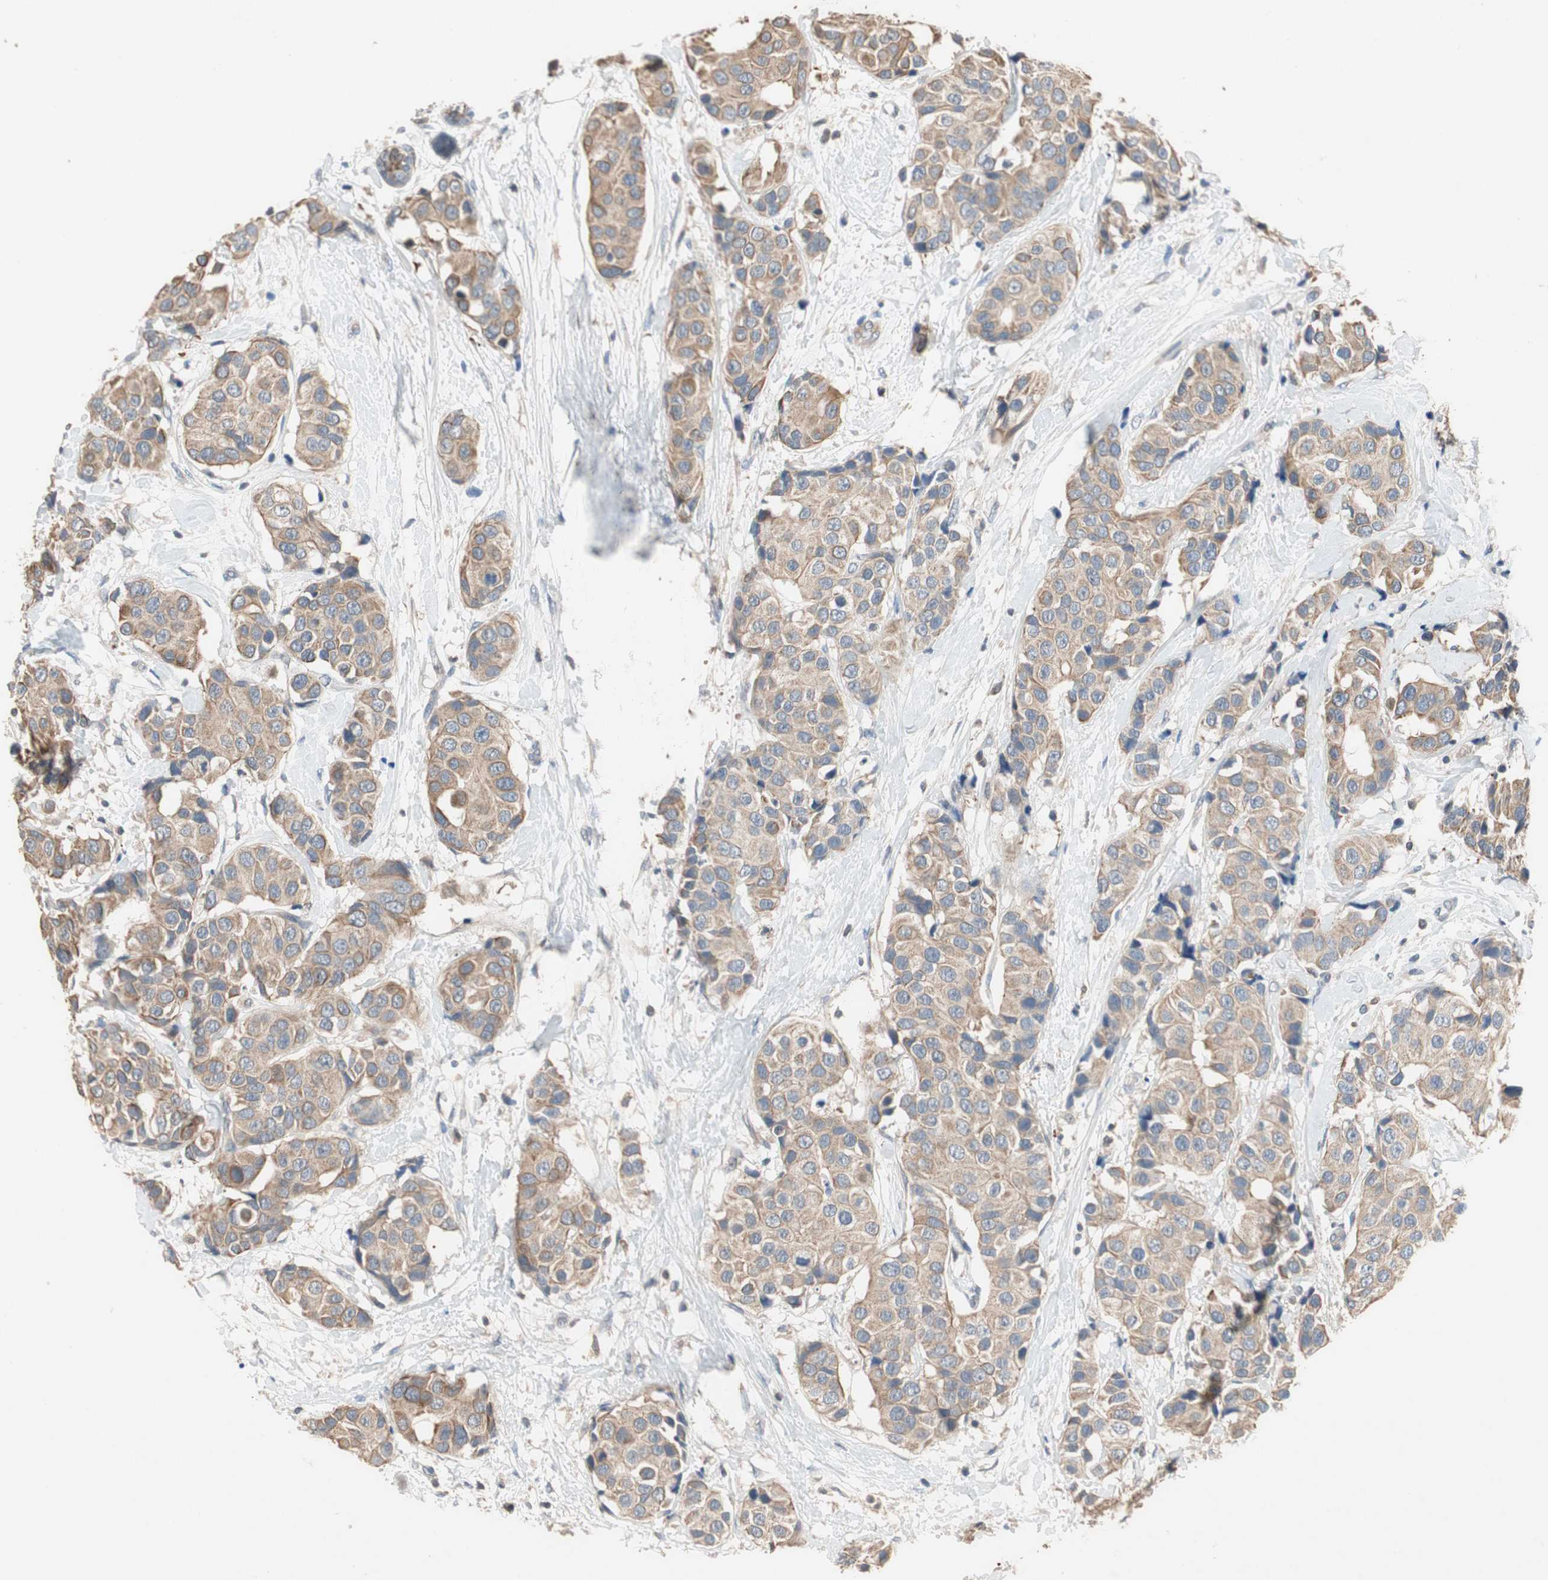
{"staining": {"intensity": "moderate", "quantity": ">75%", "location": "cytoplasmic/membranous"}, "tissue": "breast cancer", "cell_type": "Tumor cells", "image_type": "cancer", "snomed": [{"axis": "morphology", "description": "Normal tissue, NOS"}, {"axis": "morphology", "description": "Duct carcinoma"}, {"axis": "topography", "description": "Breast"}], "caption": "DAB (3,3'-diaminobenzidine) immunohistochemical staining of human breast infiltrating ductal carcinoma displays moderate cytoplasmic/membranous protein expression in approximately >75% of tumor cells. Nuclei are stained in blue.", "gene": "ADAP1", "patient": {"sex": "female", "age": 39}}